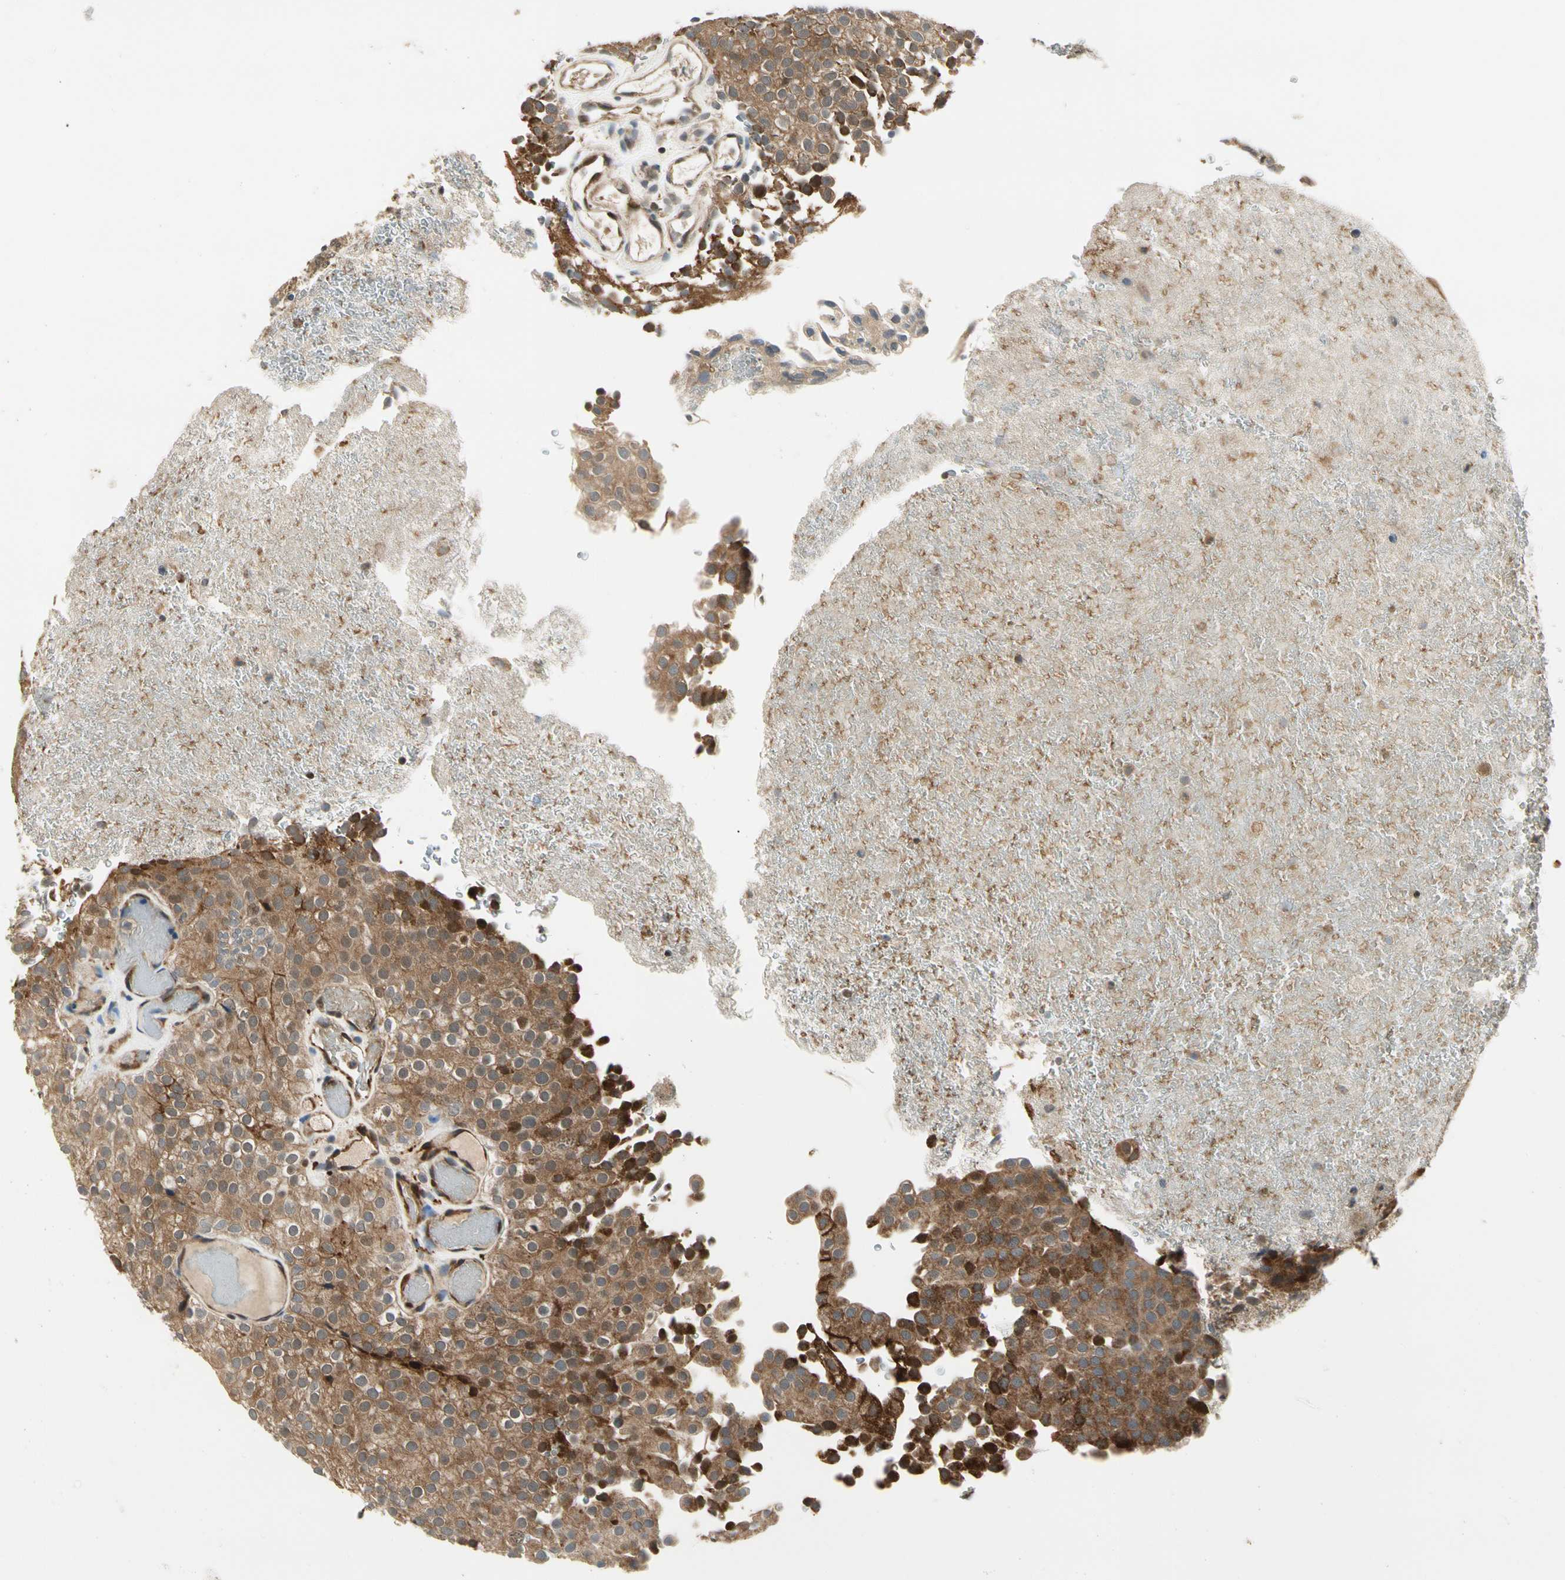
{"staining": {"intensity": "moderate", "quantity": ">75%", "location": "cytoplasmic/membranous"}, "tissue": "urothelial cancer", "cell_type": "Tumor cells", "image_type": "cancer", "snomed": [{"axis": "morphology", "description": "Urothelial carcinoma, Low grade"}, {"axis": "topography", "description": "Urinary bladder"}], "caption": "Protein analysis of low-grade urothelial carcinoma tissue shows moderate cytoplasmic/membranous positivity in approximately >75% of tumor cells.", "gene": "PDK2", "patient": {"sex": "male", "age": 78}}